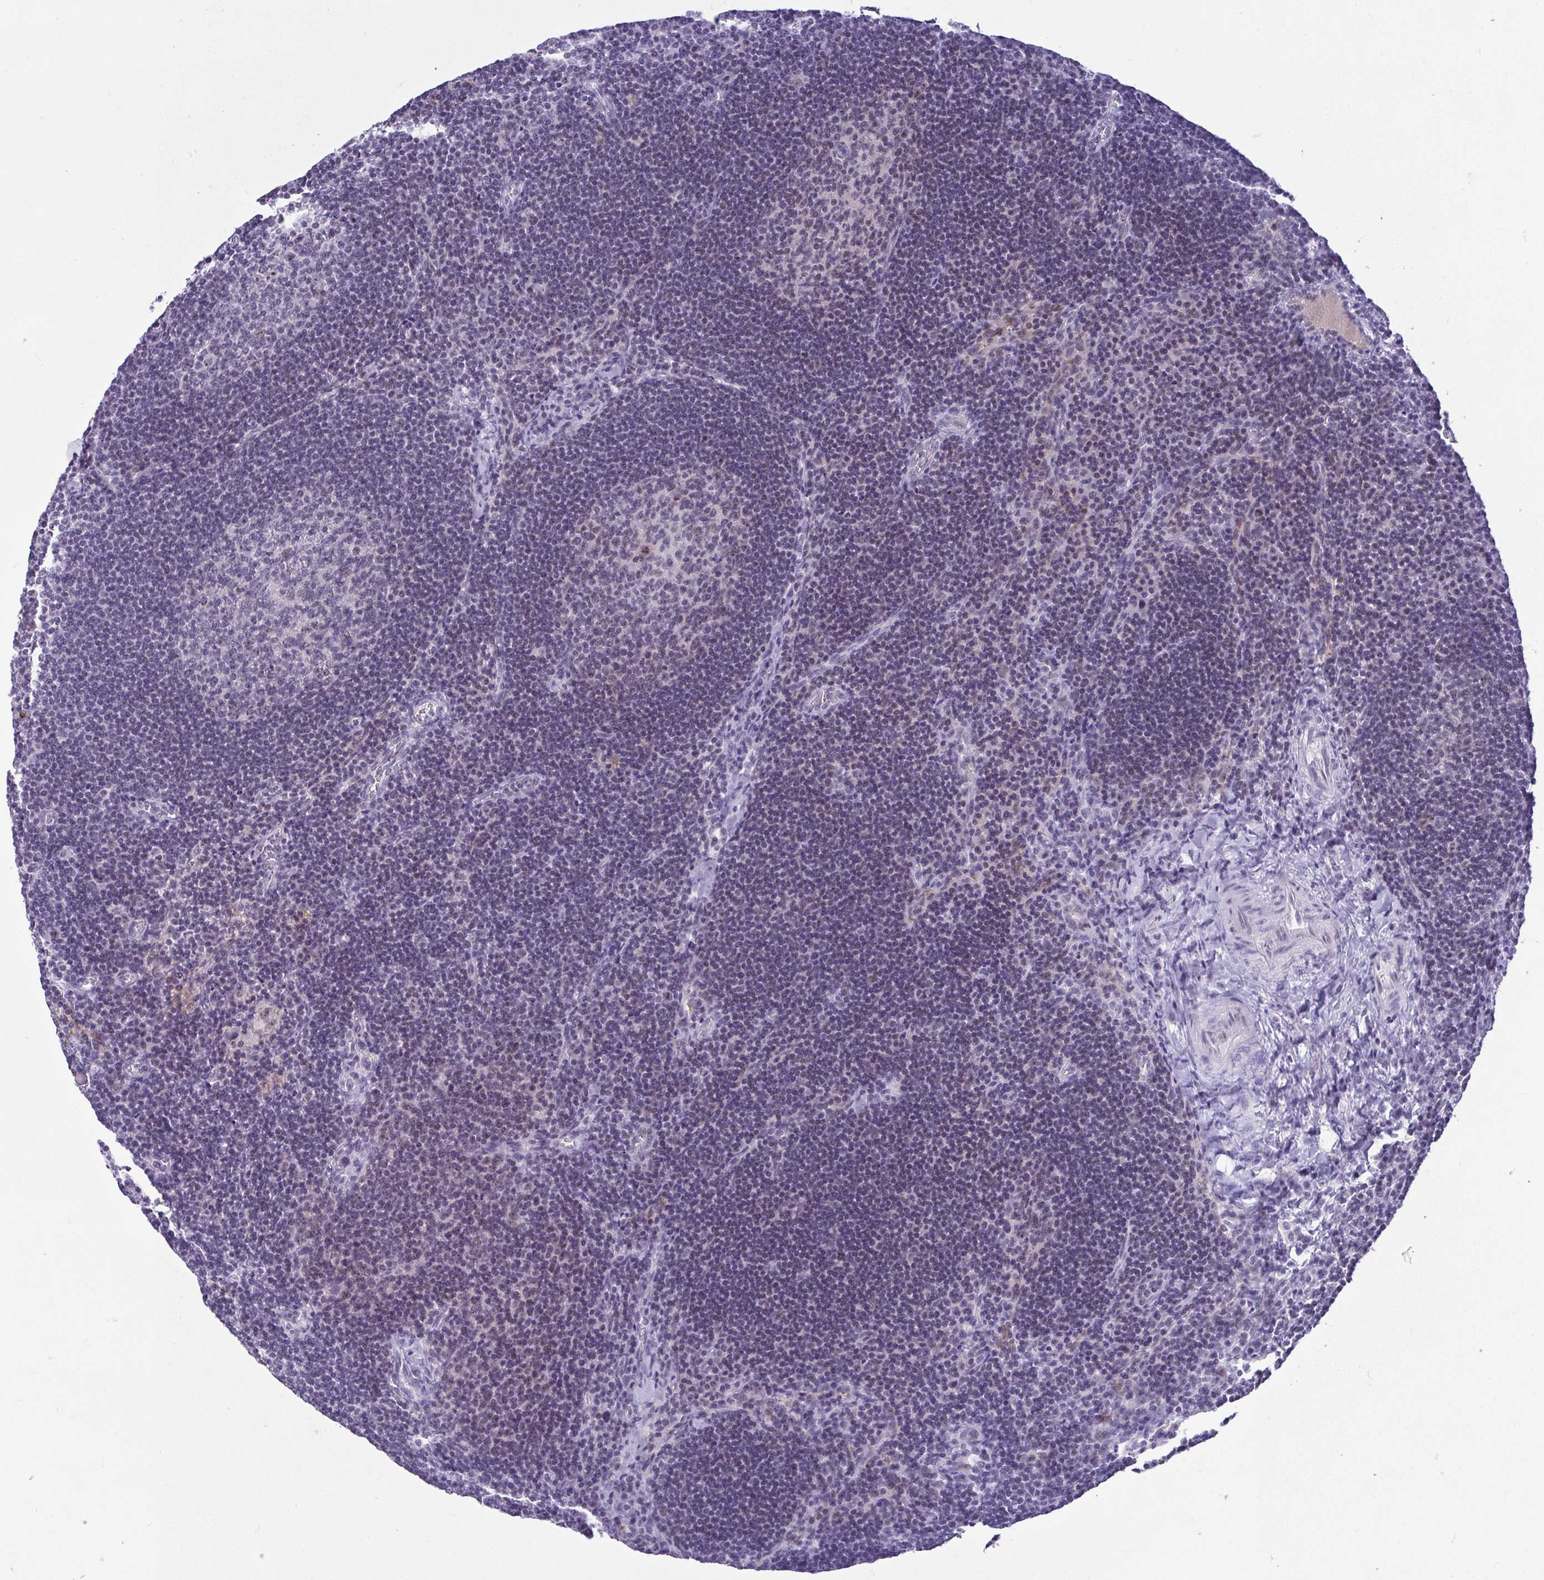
{"staining": {"intensity": "moderate", "quantity": "<25%", "location": "nuclear"}, "tissue": "lymph node", "cell_type": "Germinal center cells", "image_type": "normal", "snomed": [{"axis": "morphology", "description": "Normal tissue, NOS"}, {"axis": "topography", "description": "Lymph node"}], "caption": "Unremarkable lymph node exhibits moderate nuclear expression in about <25% of germinal center cells, visualized by immunohistochemistry.", "gene": "BZW1", "patient": {"sex": "male", "age": 67}}